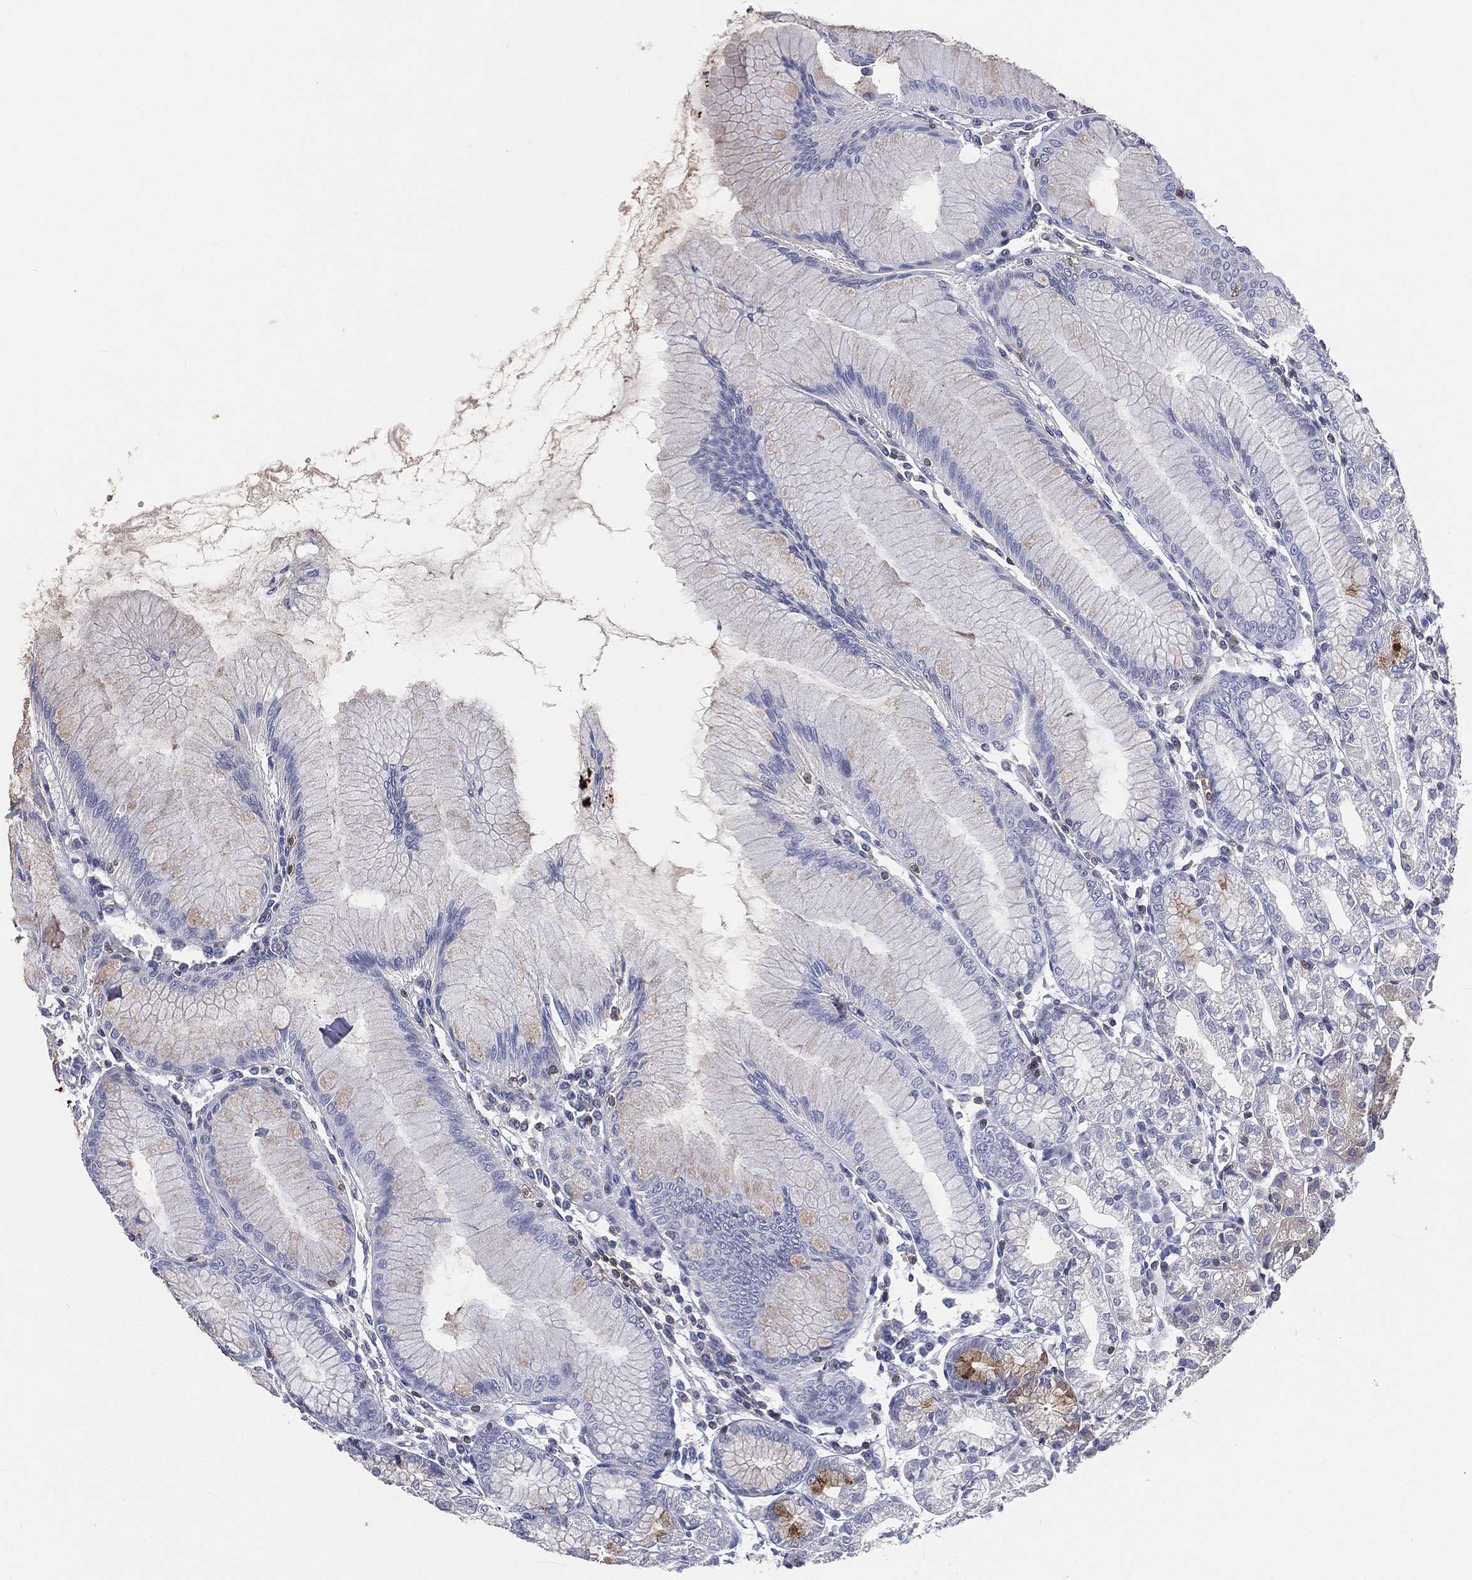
{"staining": {"intensity": "moderate", "quantity": "<25%", "location": "cytoplasmic/membranous"}, "tissue": "stomach", "cell_type": "Glandular cells", "image_type": "normal", "snomed": [{"axis": "morphology", "description": "Normal tissue, NOS"}, {"axis": "topography", "description": "Stomach"}], "caption": "Stomach stained with a brown dye exhibits moderate cytoplasmic/membranous positive staining in about <25% of glandular cells.", "gene": "CD3D", "patient": {"sex": "female", "age": 57}}